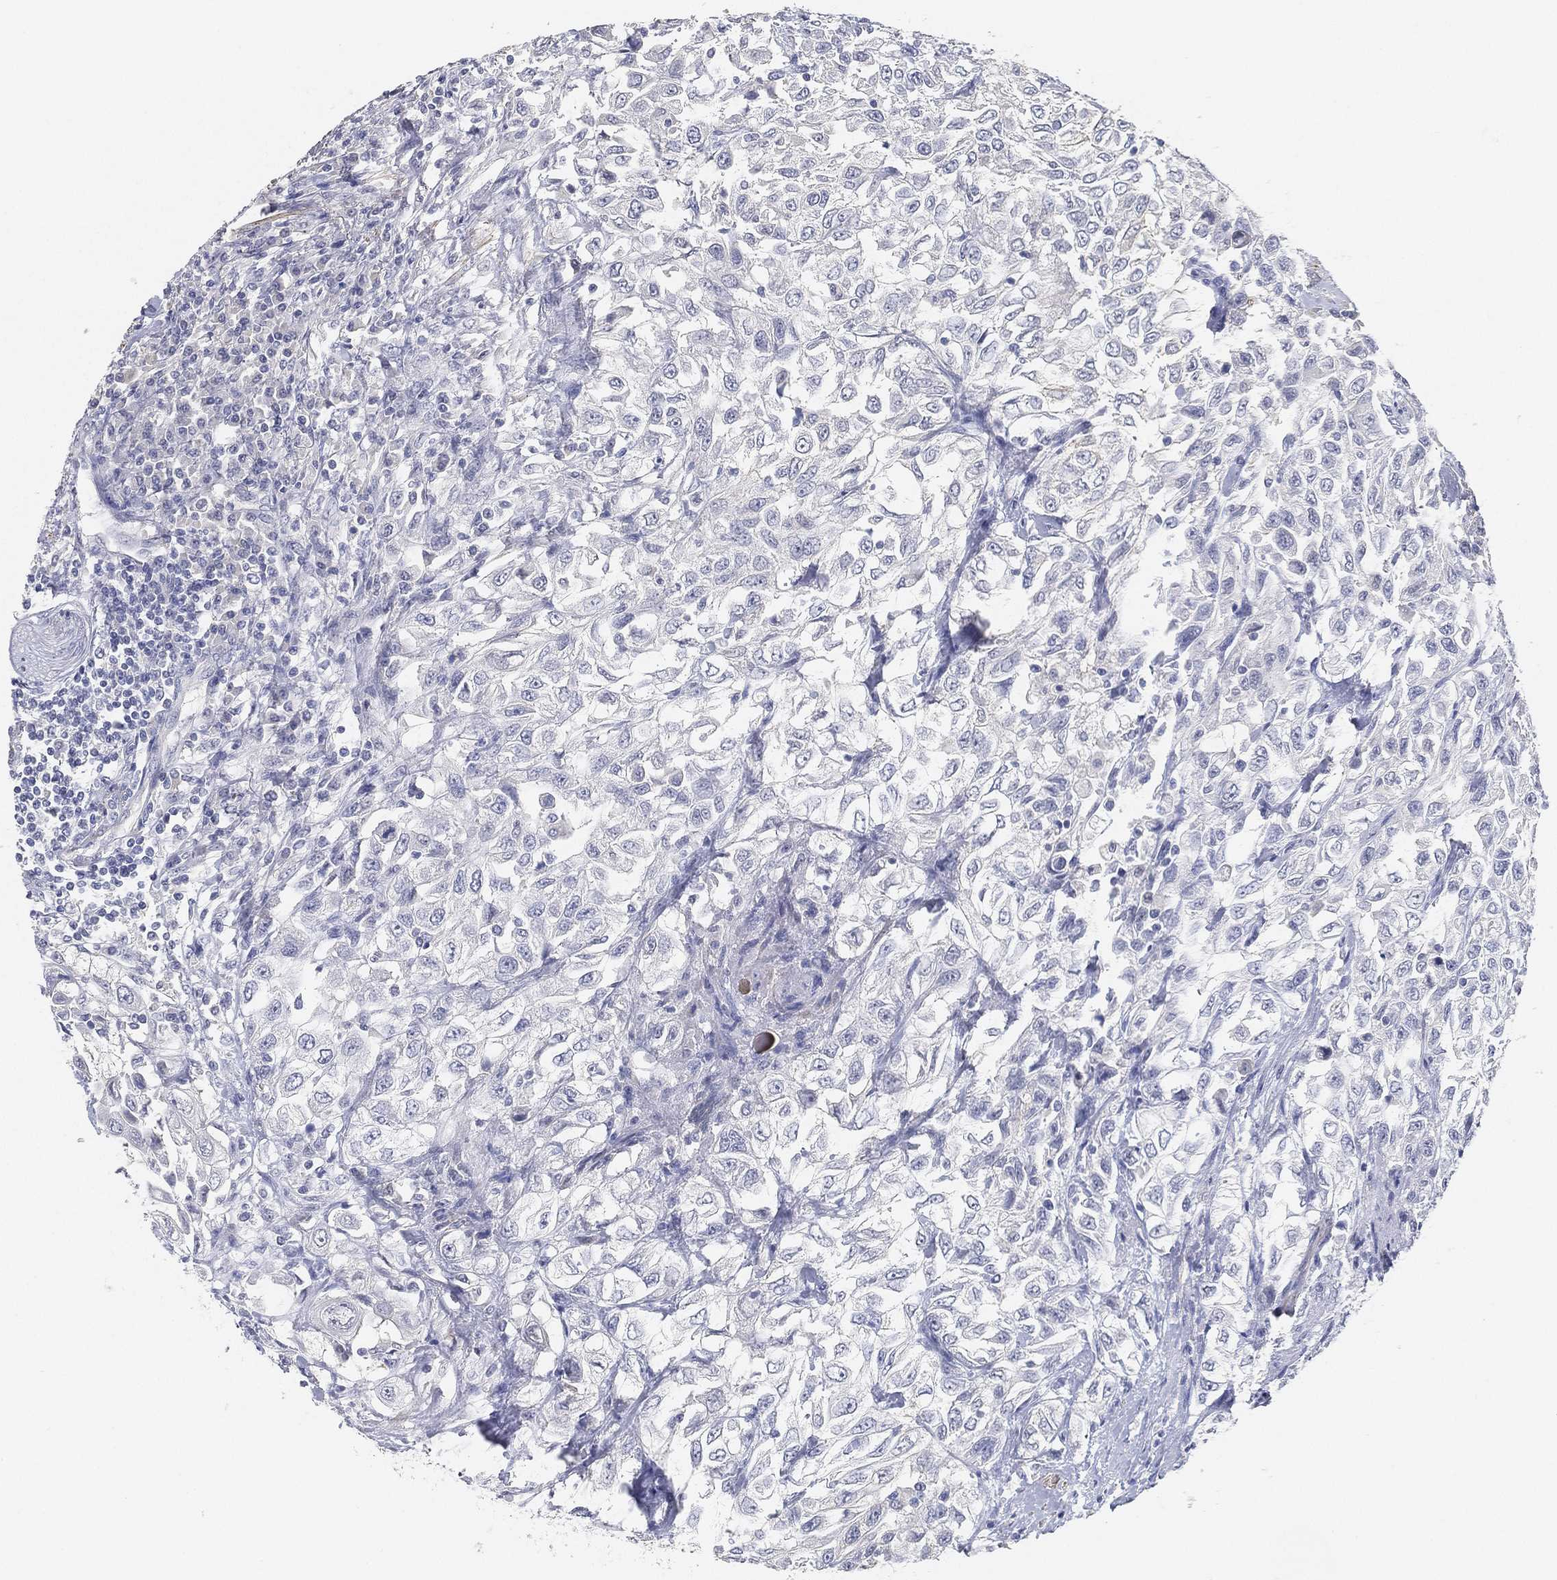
{"staining": {"intensity": "negative", "quantity": "none", "location": "none"}, "tissue": "urothelial cancer", "cell_type": "Tumor cells", "image_type": "cancer", "snomed": [{"axis": "morphology", "description": "Urothelial carcinoma, High grade"}, {"axis": "topography", "description": "Urinary bladder"}], "caption": "Image shows no protein positivity in tumor cells of urothelial cancer tissue. (Immunohistochemistry (ihc), brightfield microscopy, high magnification).", "gene": "GPR61", "patient": {"sex": "female", "age": 56}}